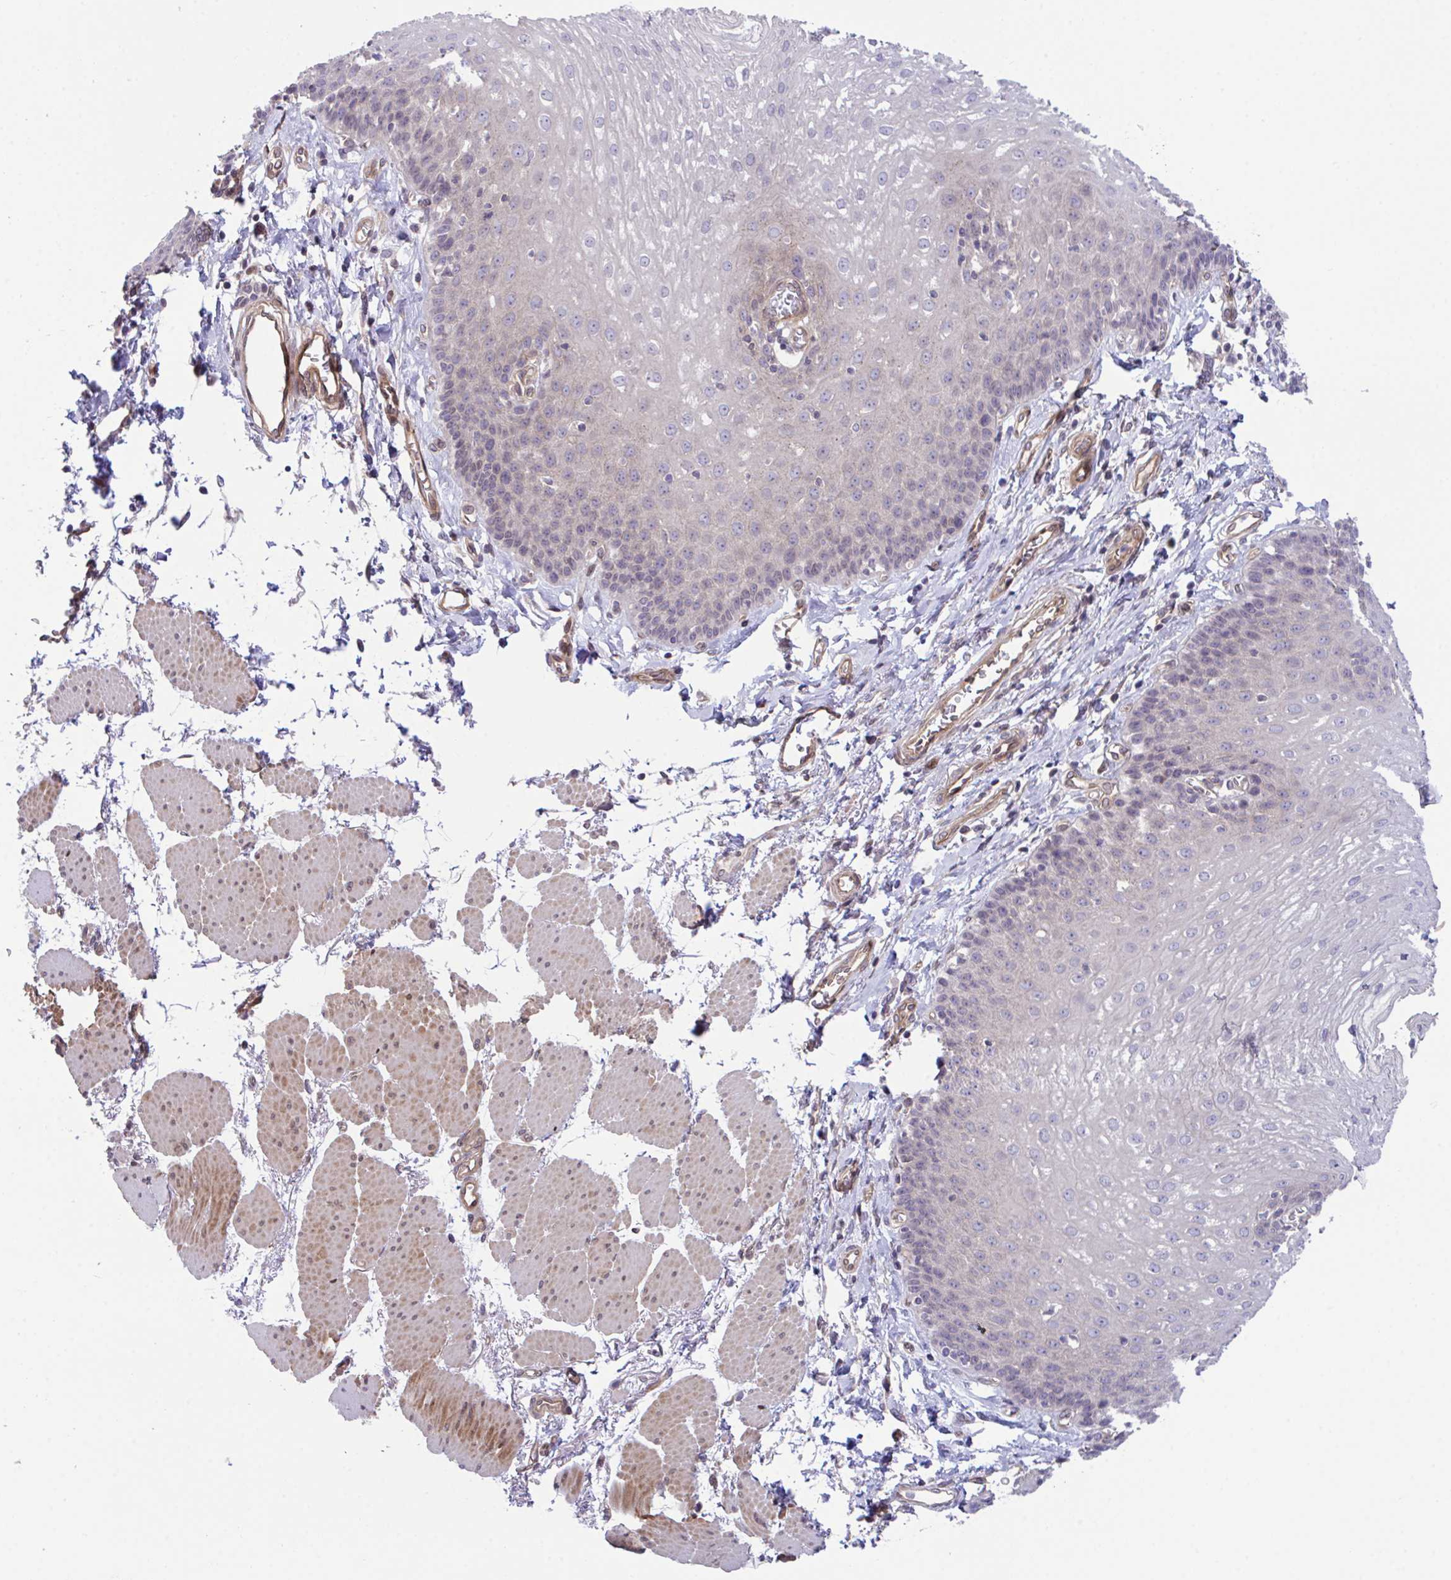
{"staining": {"intensity": "negative", "quantity": "none", "location": "none"}, "tissue": "esophagus", "cell_type": "Squamous epithelial cells", "image_type": "normal", "snomed": [{"axis": "morphology", "description": "Normal tissue, NOS"}, {"axis": "topography", "description": "Esophagus"}], "caption": "Immunohistochemistry of unremarkable human esophagus reveals no expression in squamous epithelial cells. The staining is performed using DAB brown chromogen with nuclei counter-stained in using hematoxylin.", "gene": "ZBED3", "patient": {"sex": "female", "age": 81}}